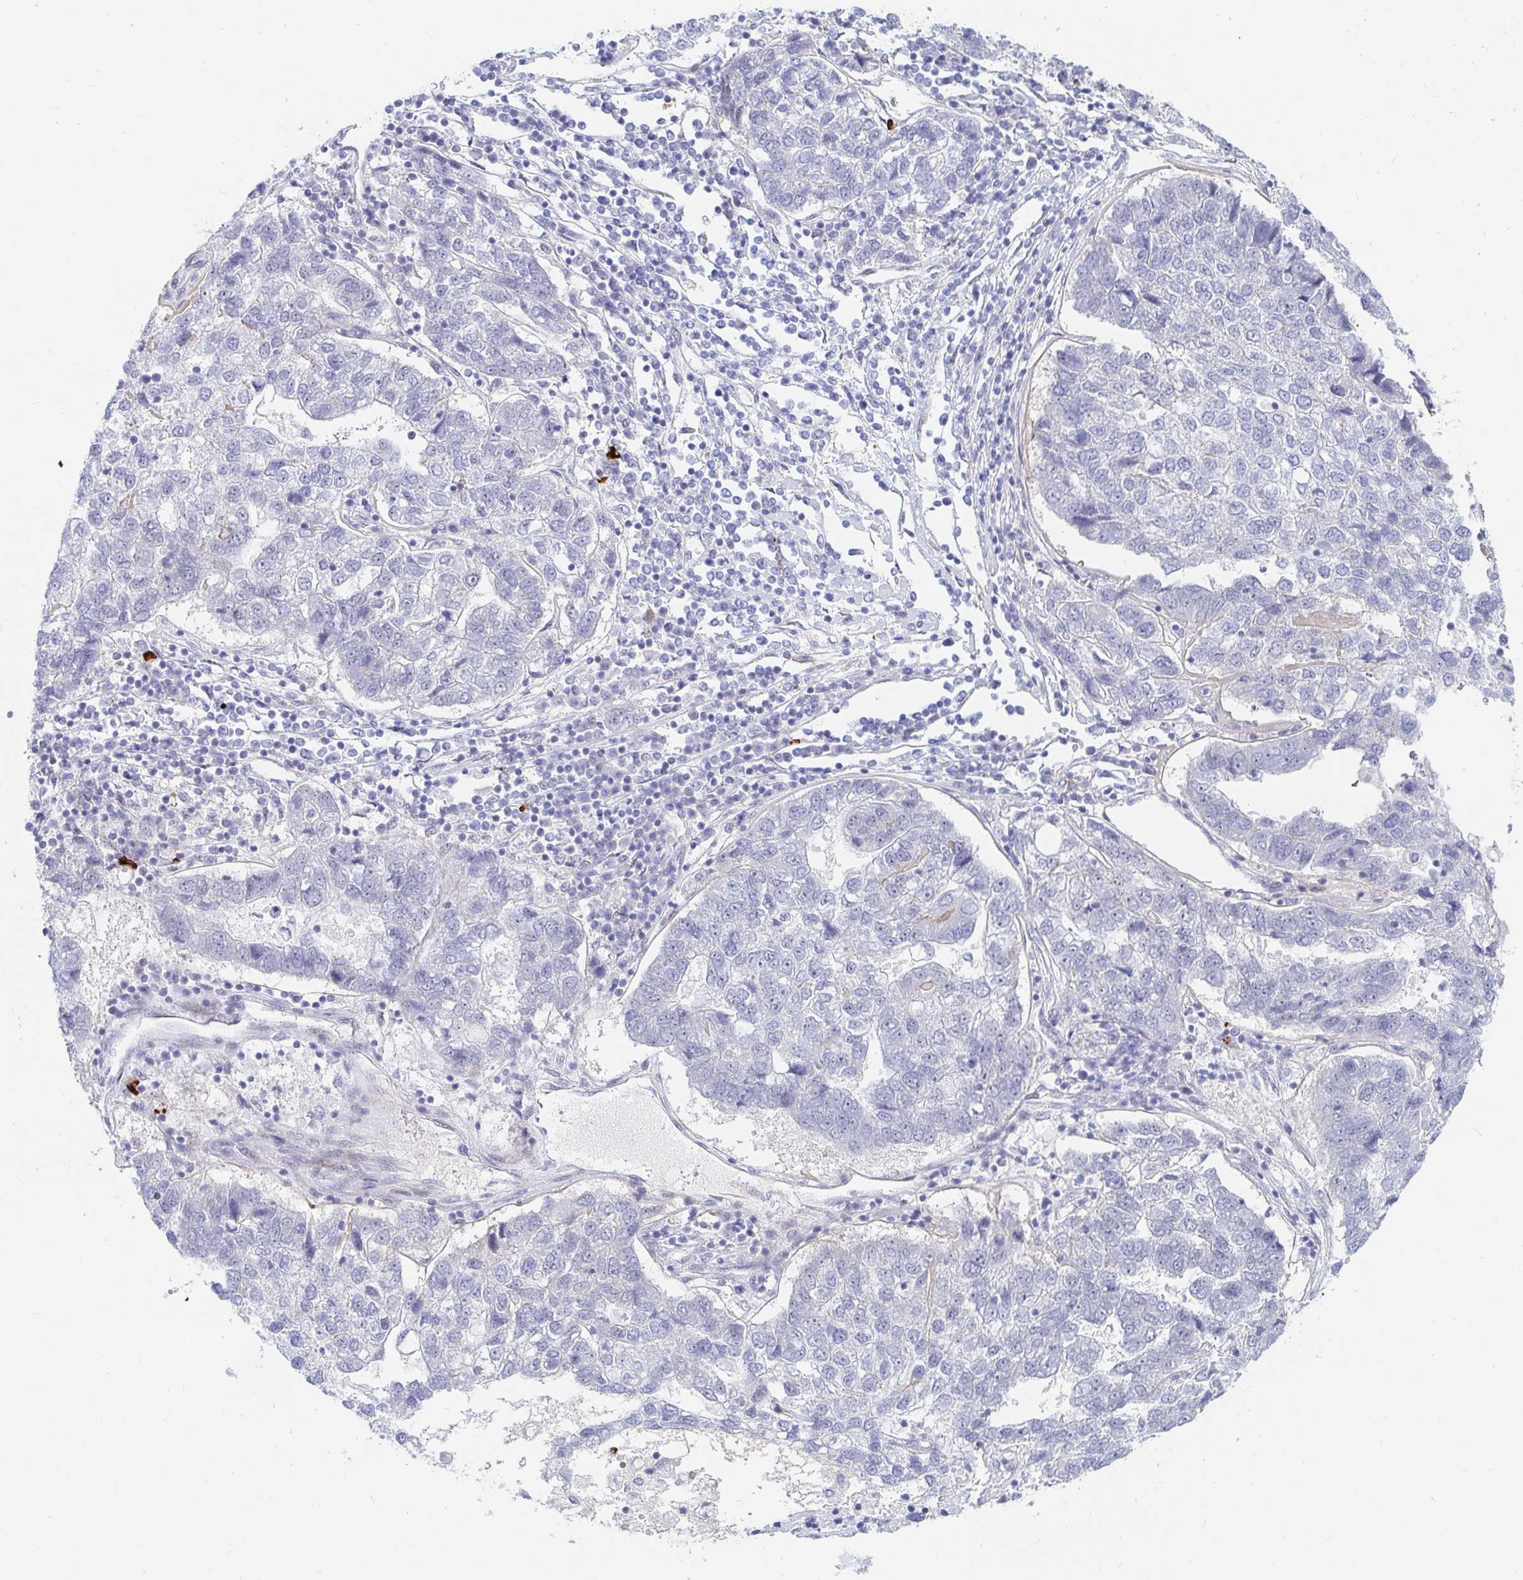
{"staining": {"intensity": "negative", "quantity": "none", "location": "none"}, "tissue": "pancreatic cancer", "cell_type": "Tumor cells", "image_type": "cancer", "snomed": [{"axis": "morphology", "description": "Adenocarcinoma, NOS"}, {"axis": "topography", "description": "Pancreas"}], "caption": "A histopathology image of pancreatic cancer stained for a protein displays no brown staining in tumor cells.", "gene": "COL28A1", "patient": {"sex": "female", "age": 61}}